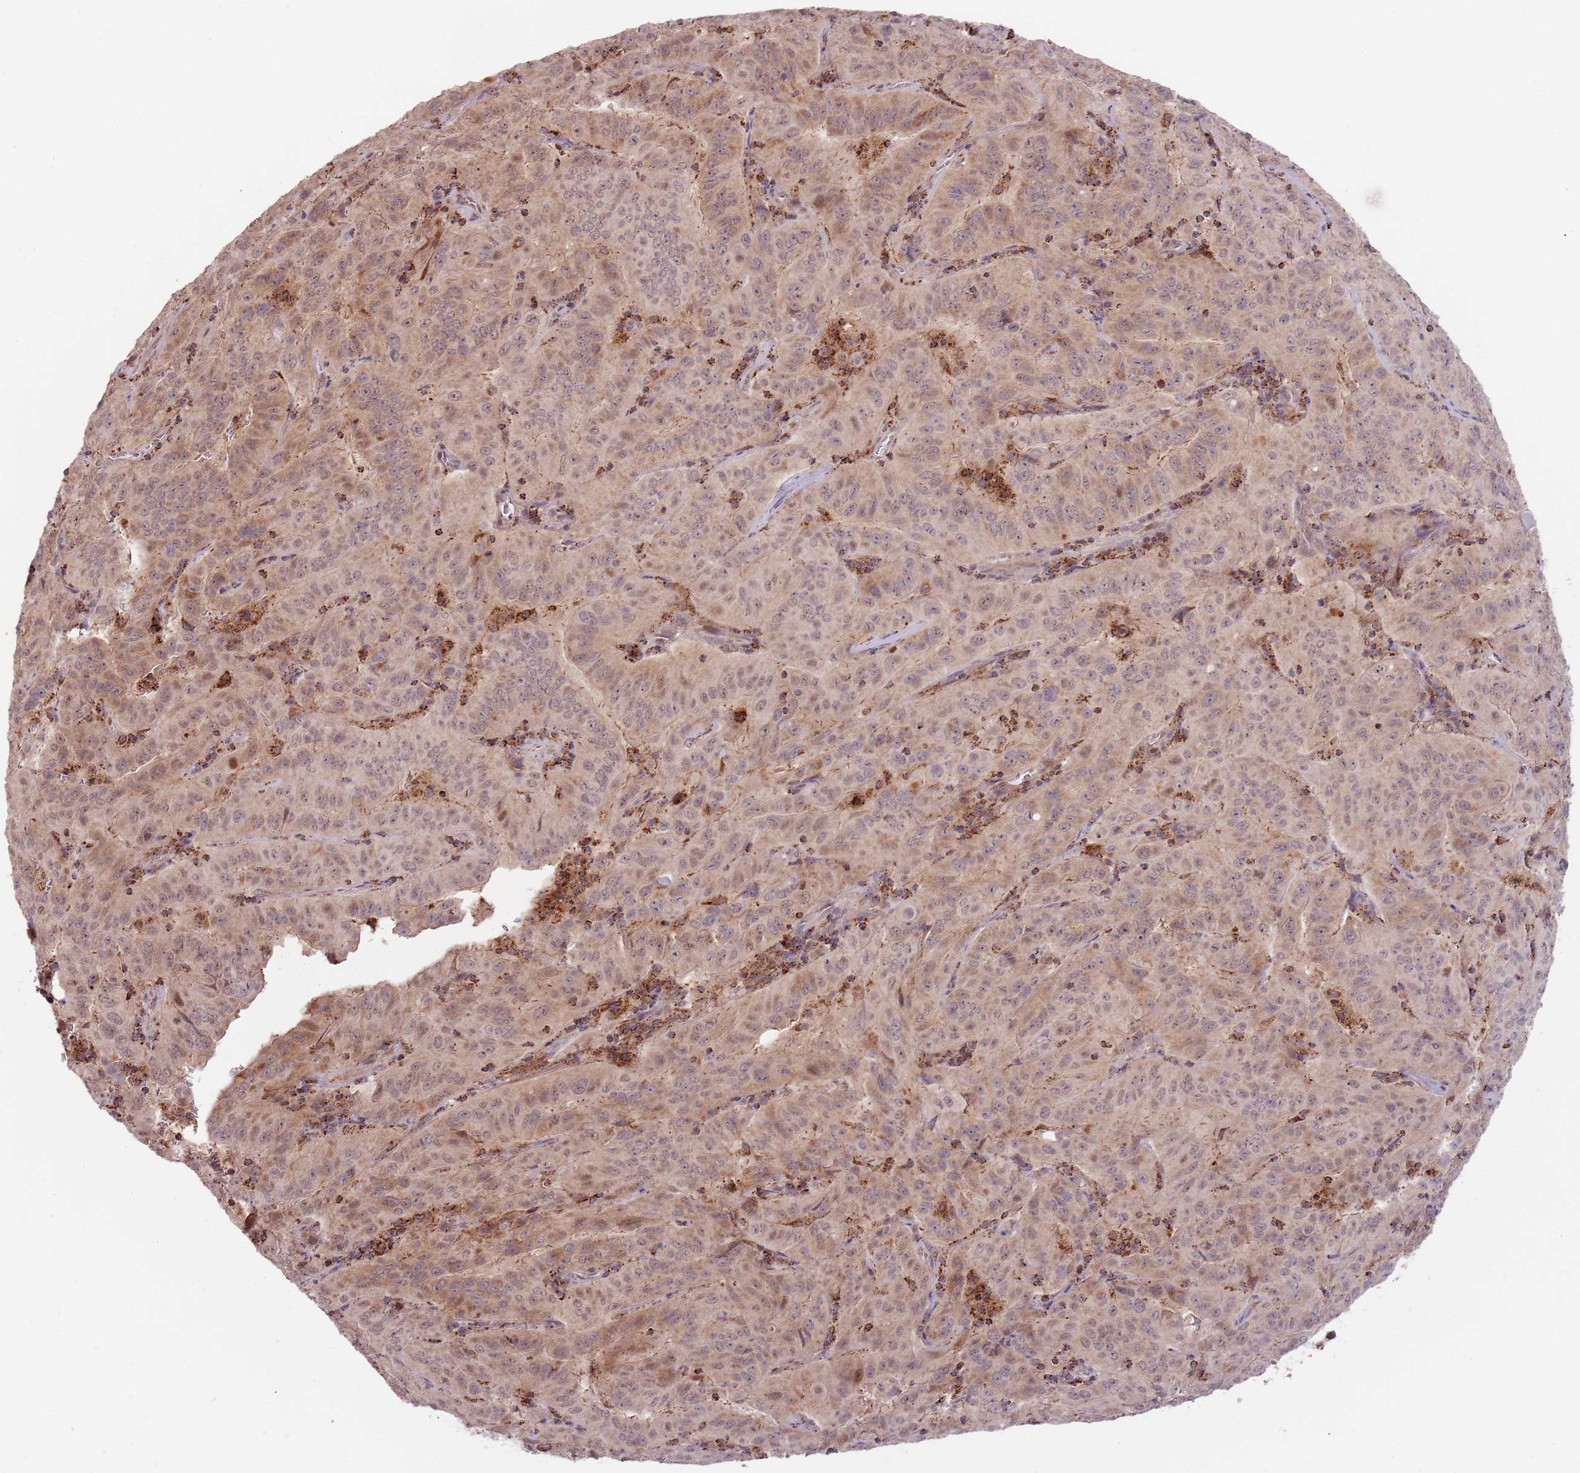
{"staining": {"intensity": "moderate", "quantity": ">75%", "location": "cytoplasmic/membranous"}, "tissue": "pancreatic cancer", "cell_type": "Tumor cells", "image_type": "cancer", "snomed": [{"axis": "morphology", "description": "Adenocarcinoma, NOS"}, {"axis": "topography", "description": "Pancreas"}], "caption": "A high-resolution histopathology image shows immunohistochemistry (IHC) staining of adenocarcinoma (pancreatic), which shows moderate cytoplasmic/membranous staining in about >75% of tumor cells.", "gene": "ULK3", "patient": {"sex": "male", "age": 63}}